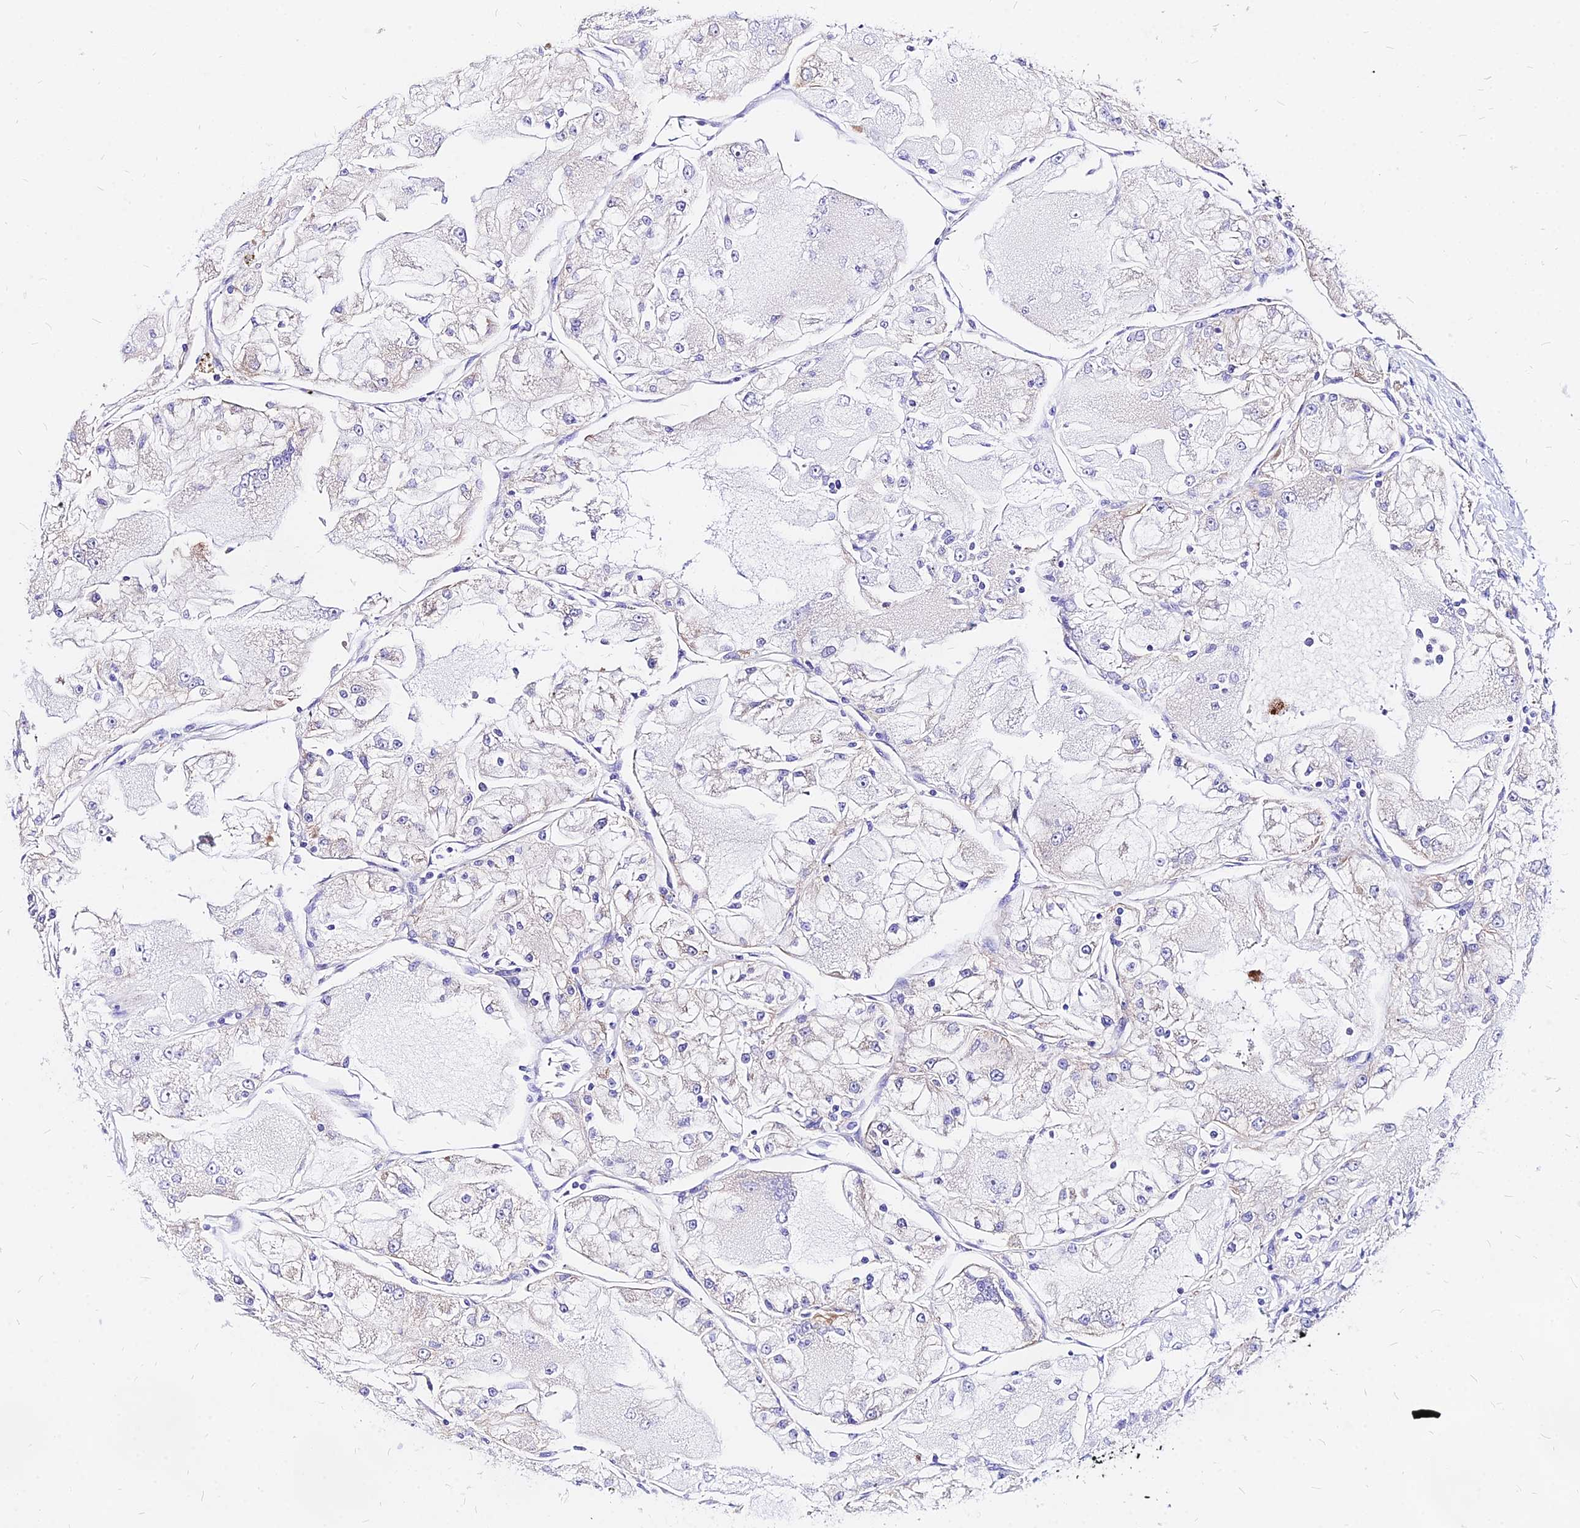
{"staining": {"intensity": "negative", "quantity": "none", "location": "none"}, "tissue": "renal cancer", "cell_type": "Tumor cells", "image_type": "cancer", "snomed": [{"axis": "morphology", "description": "Adenocarcinoma, NOS"}, {"axis": "topography", "description": "Kidney"}], "caption": "Tumor cells are negative for protein expression in human adenocarcinoma (renal).", "gene": "MRPL3", "patient": {"sex": "female", "age": 72}}